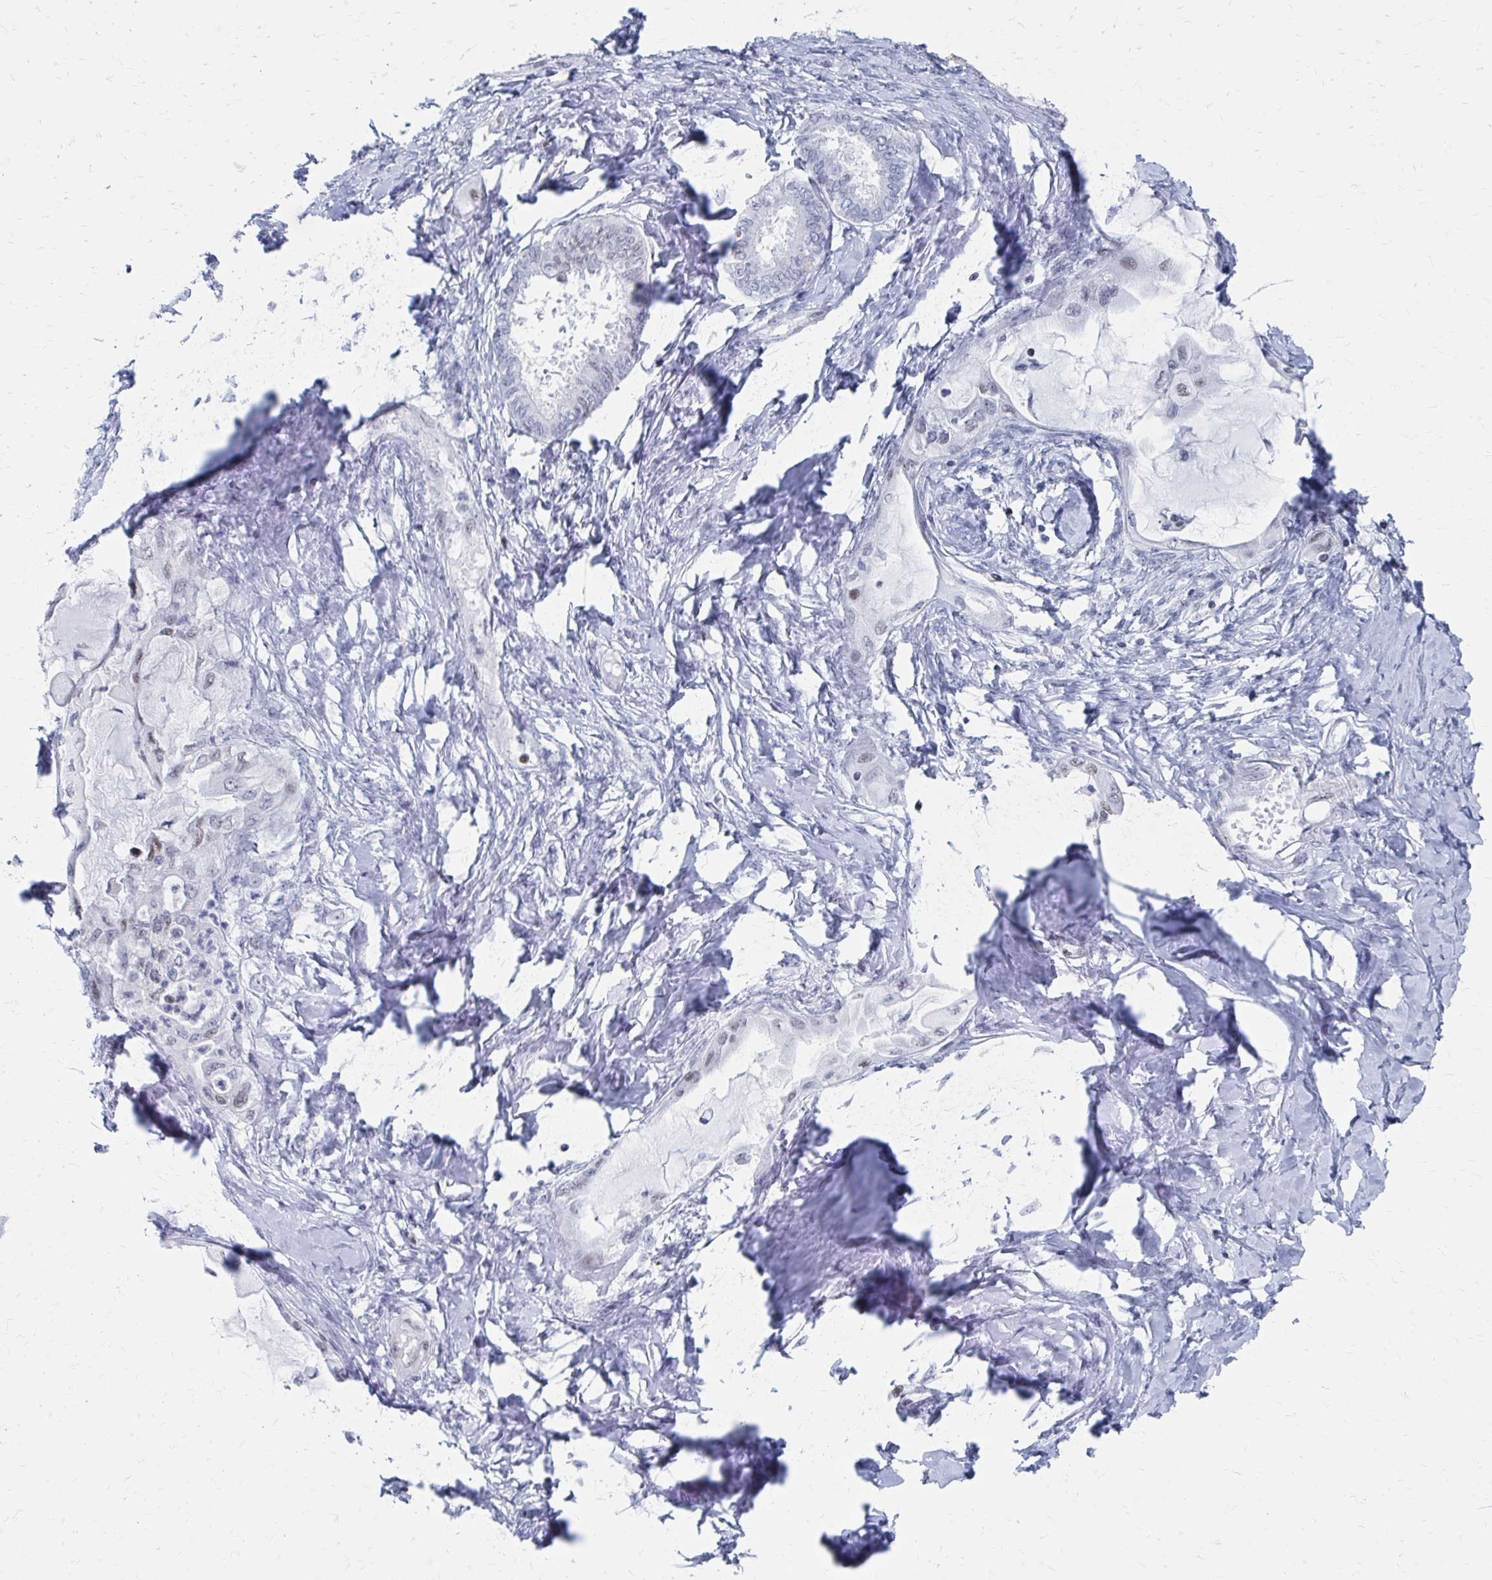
{"staining": {"intensity": "negative", "quantity": "none", "location": "none"}, "tissue": "ovarian cancer", "cell_type": "Tumor cells", "image_type": "cancer", "snomed": [{"axis": "morphology", "description": "Carcinoma, endometroid"}, {"axis": "topography", "description": "Ovary"}], "caption": "Tumor cells are negative for protein expression in human ovarian cancer.", "gene": "CDIN1", "patient": {"sex": "female", "age": 70}}